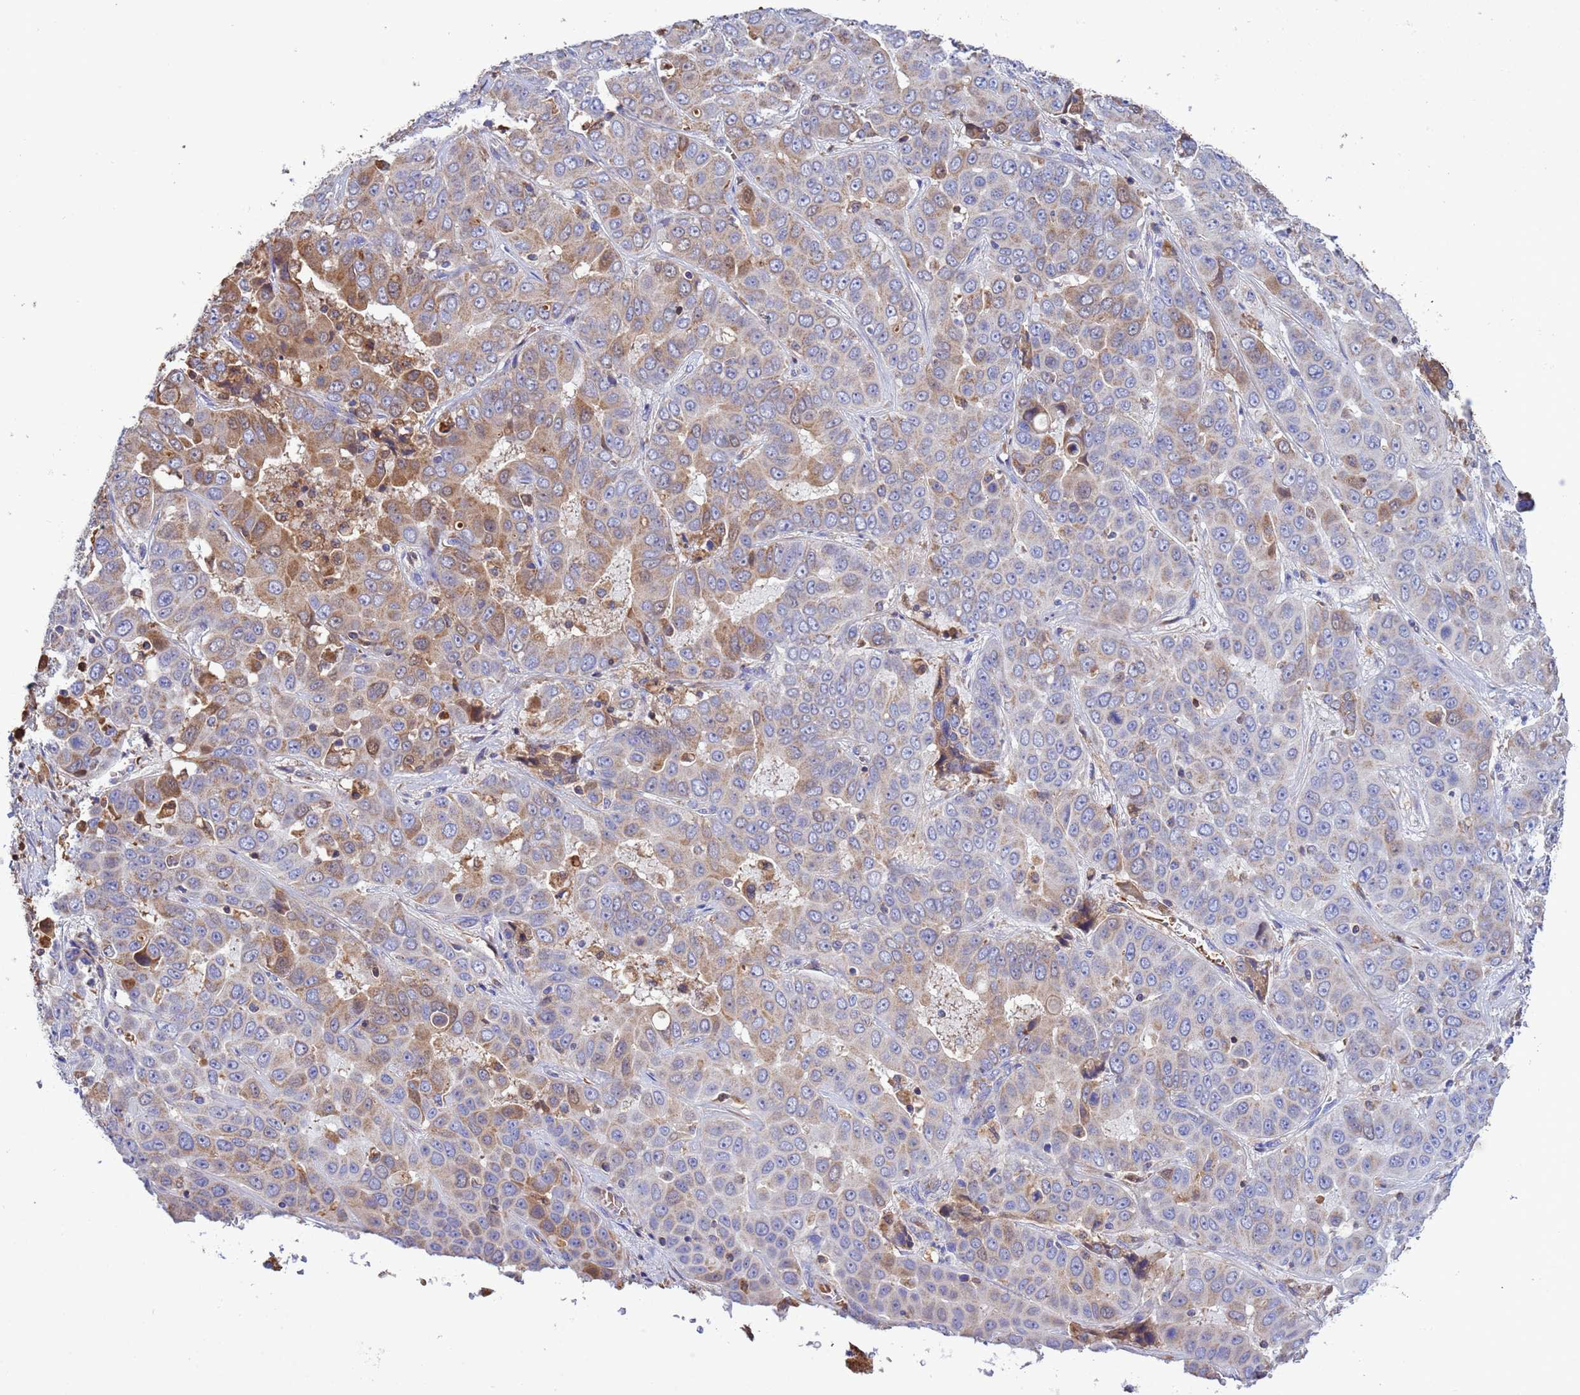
{"staining": {"intensity": "moderate", "quantity": "25%-75%", "location": "cytoplasmic/membranous"}, "tissue": "liver cancer", "cell_type": "Tumor cells", "image_type": "cancer", "snomed": [{"axis": "morphology", "description": "Cholangiocarcinoma"}, {"axis": "topography", "description": "Liver"}], "caption": "The immunohistochemical stain shows moderate cytoplasmic/membranous staining in tumor cells of liver cholangiocarcinoma tissue.", "gene": "GLUD1", "patient": {"sex": "female", "age": 52}}